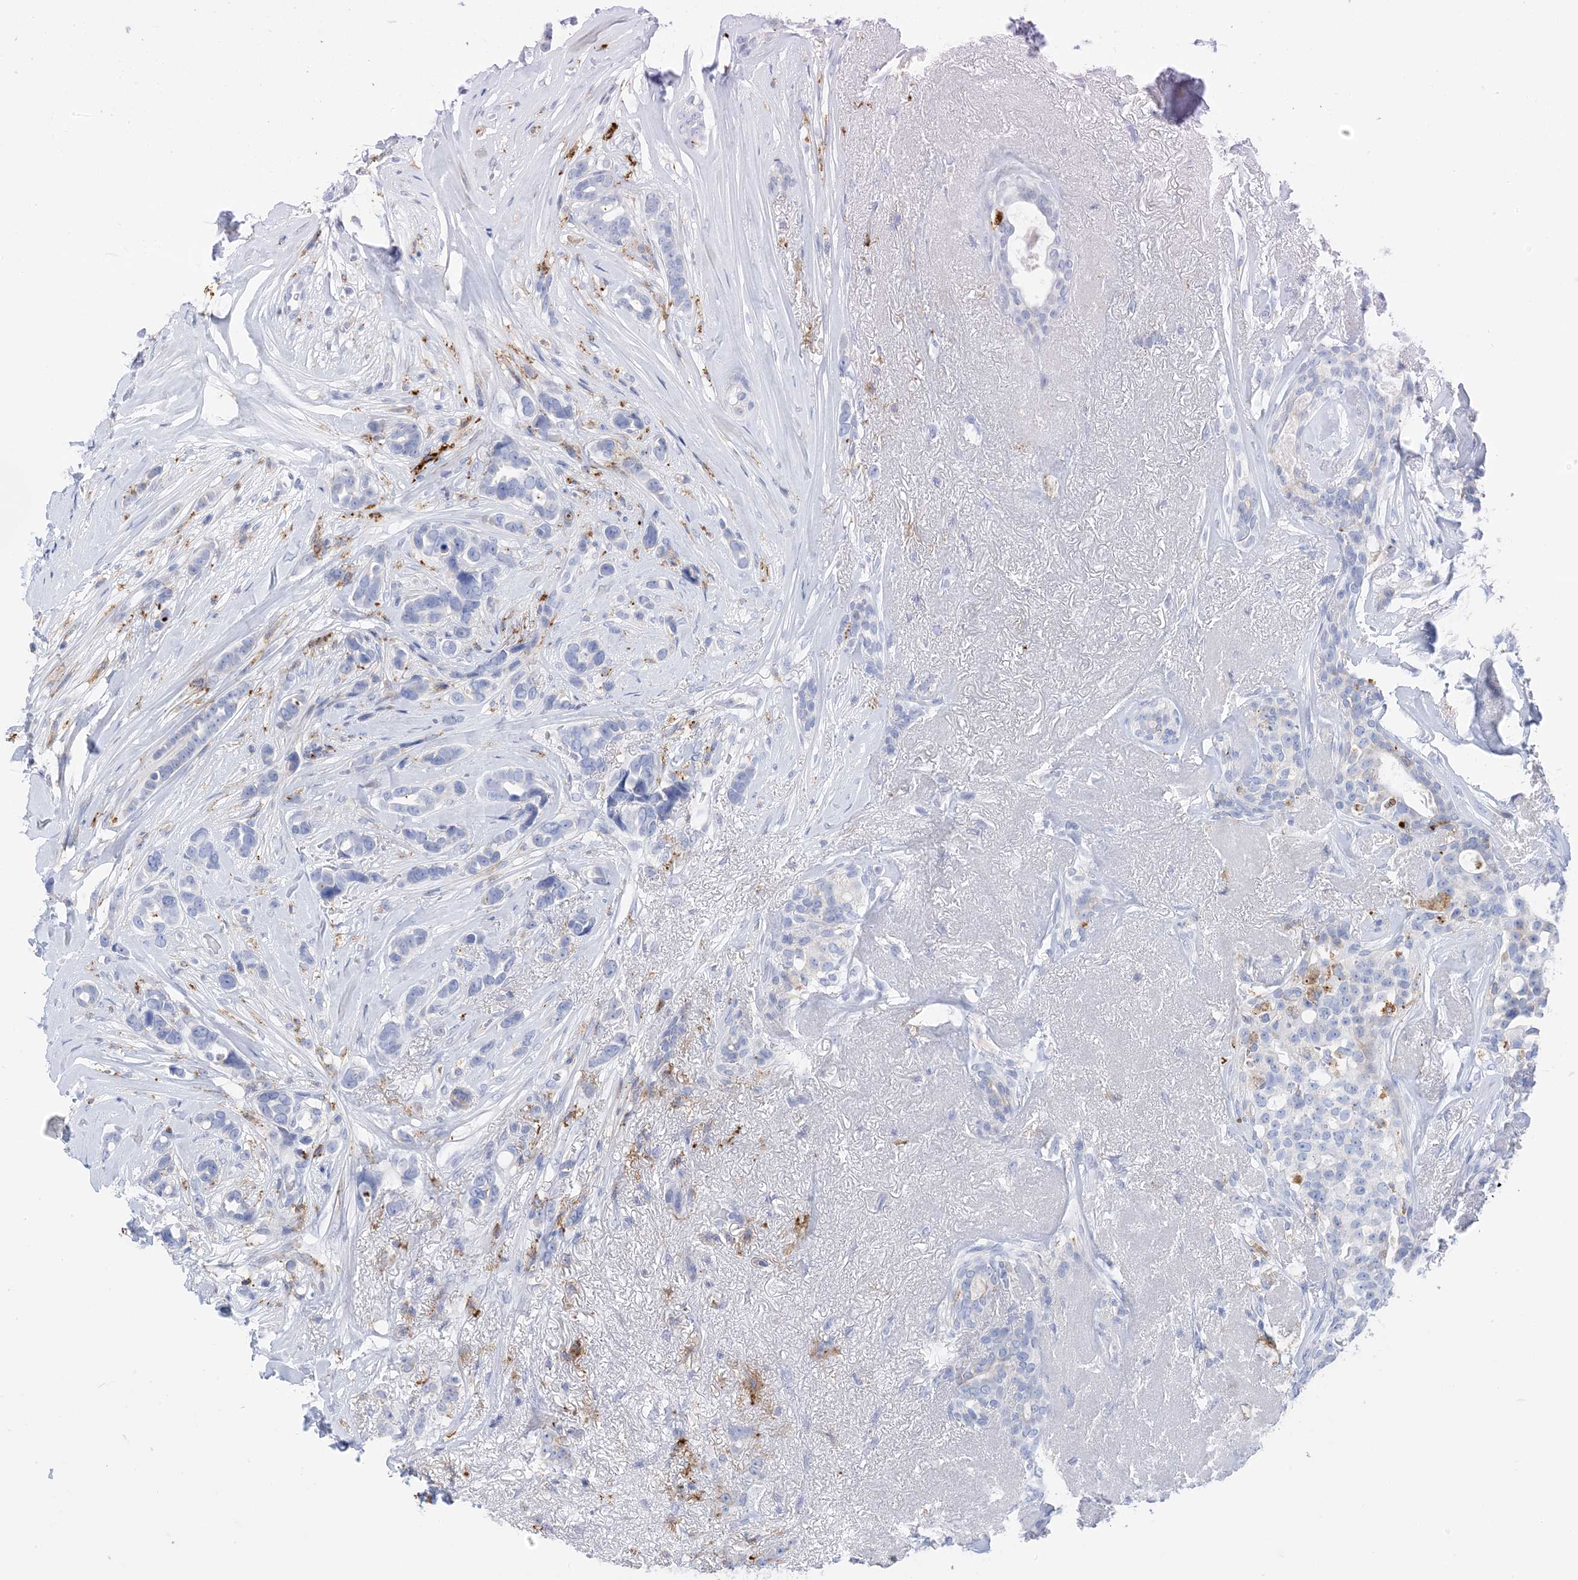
{"staining": {"intensity": "negative", "quantity": "none", "location": "none"}, "tissue": "breast cancer", "cell_type": "Tumor cells", "image_type": "cancer", "snomed": [{"axis": "morphology", "description": "Lobular carcinoma"}, {"axis": "topography", "description": "Breast"}], "caption": "Photomicrograph shows no protein staining in tumor cells of lobular carcinoma (breast) tissue. The staining is performed using DAB brown chromogen with nuclei counter-stained in using hematoxylin.", "gene": "DPH3", "patient": {"sex": "female", "age": 51}}